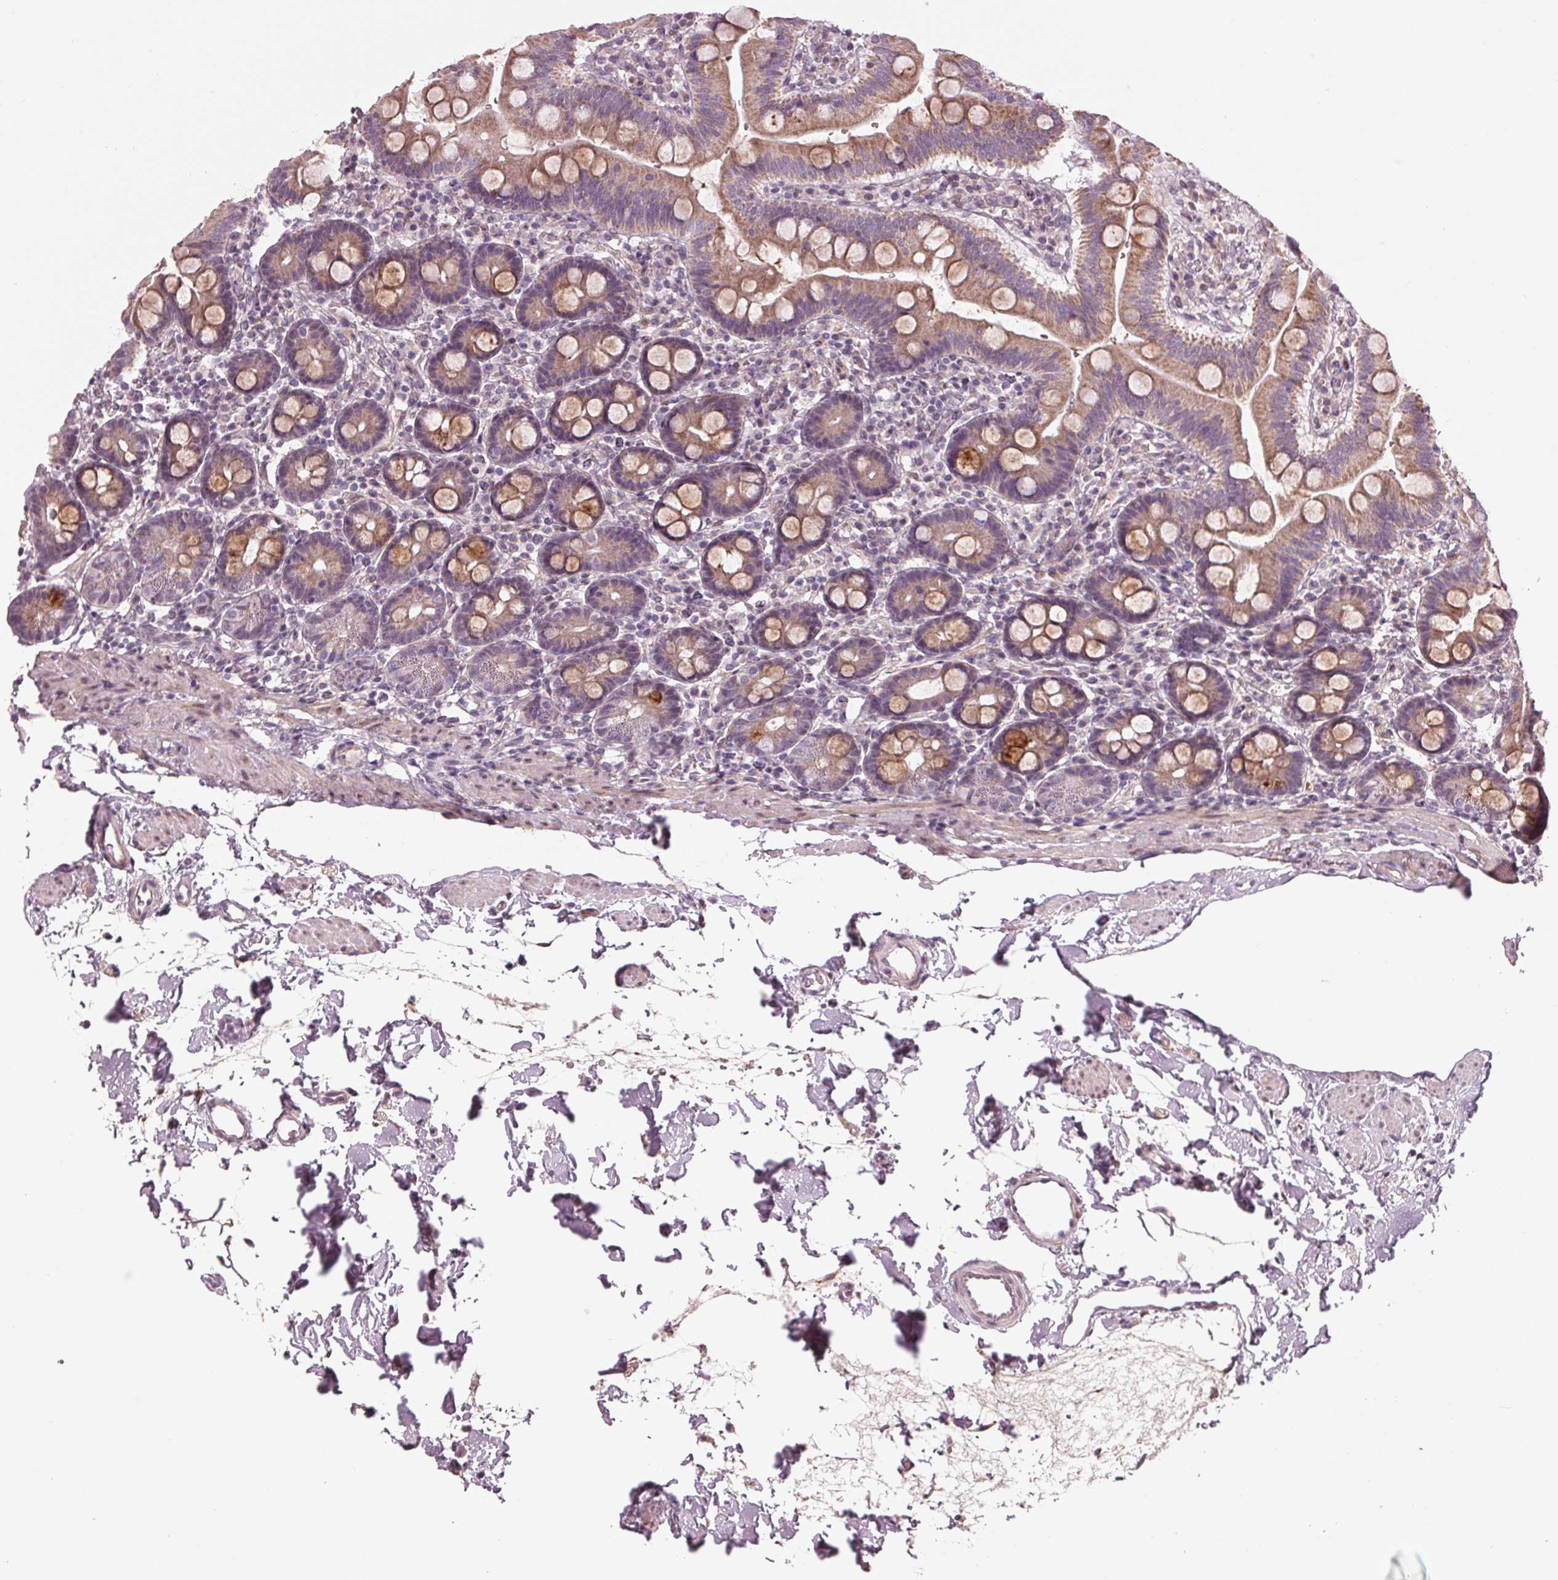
{"staining": {"intensity": "moderate", "quantity": "25%-75%", "location": "cytoplasmic/membranous"}, "tissue": "duodenum", "cell_type": "Glandular cells", "image_type": "normal", "snomed": [{"axis": "morphology", "description": "Normal tissue, NOS"}, {"axis": "topography", "description": "Duodenum"}], "caption": "Moderate cytoplasmic/membranous positivity for a protein is identified in about 25%-75% of glandular cells of unremarkable duodenum using IHC.", "gene": "ZNF605", "patient": {"sex": "male", "age": 59}}